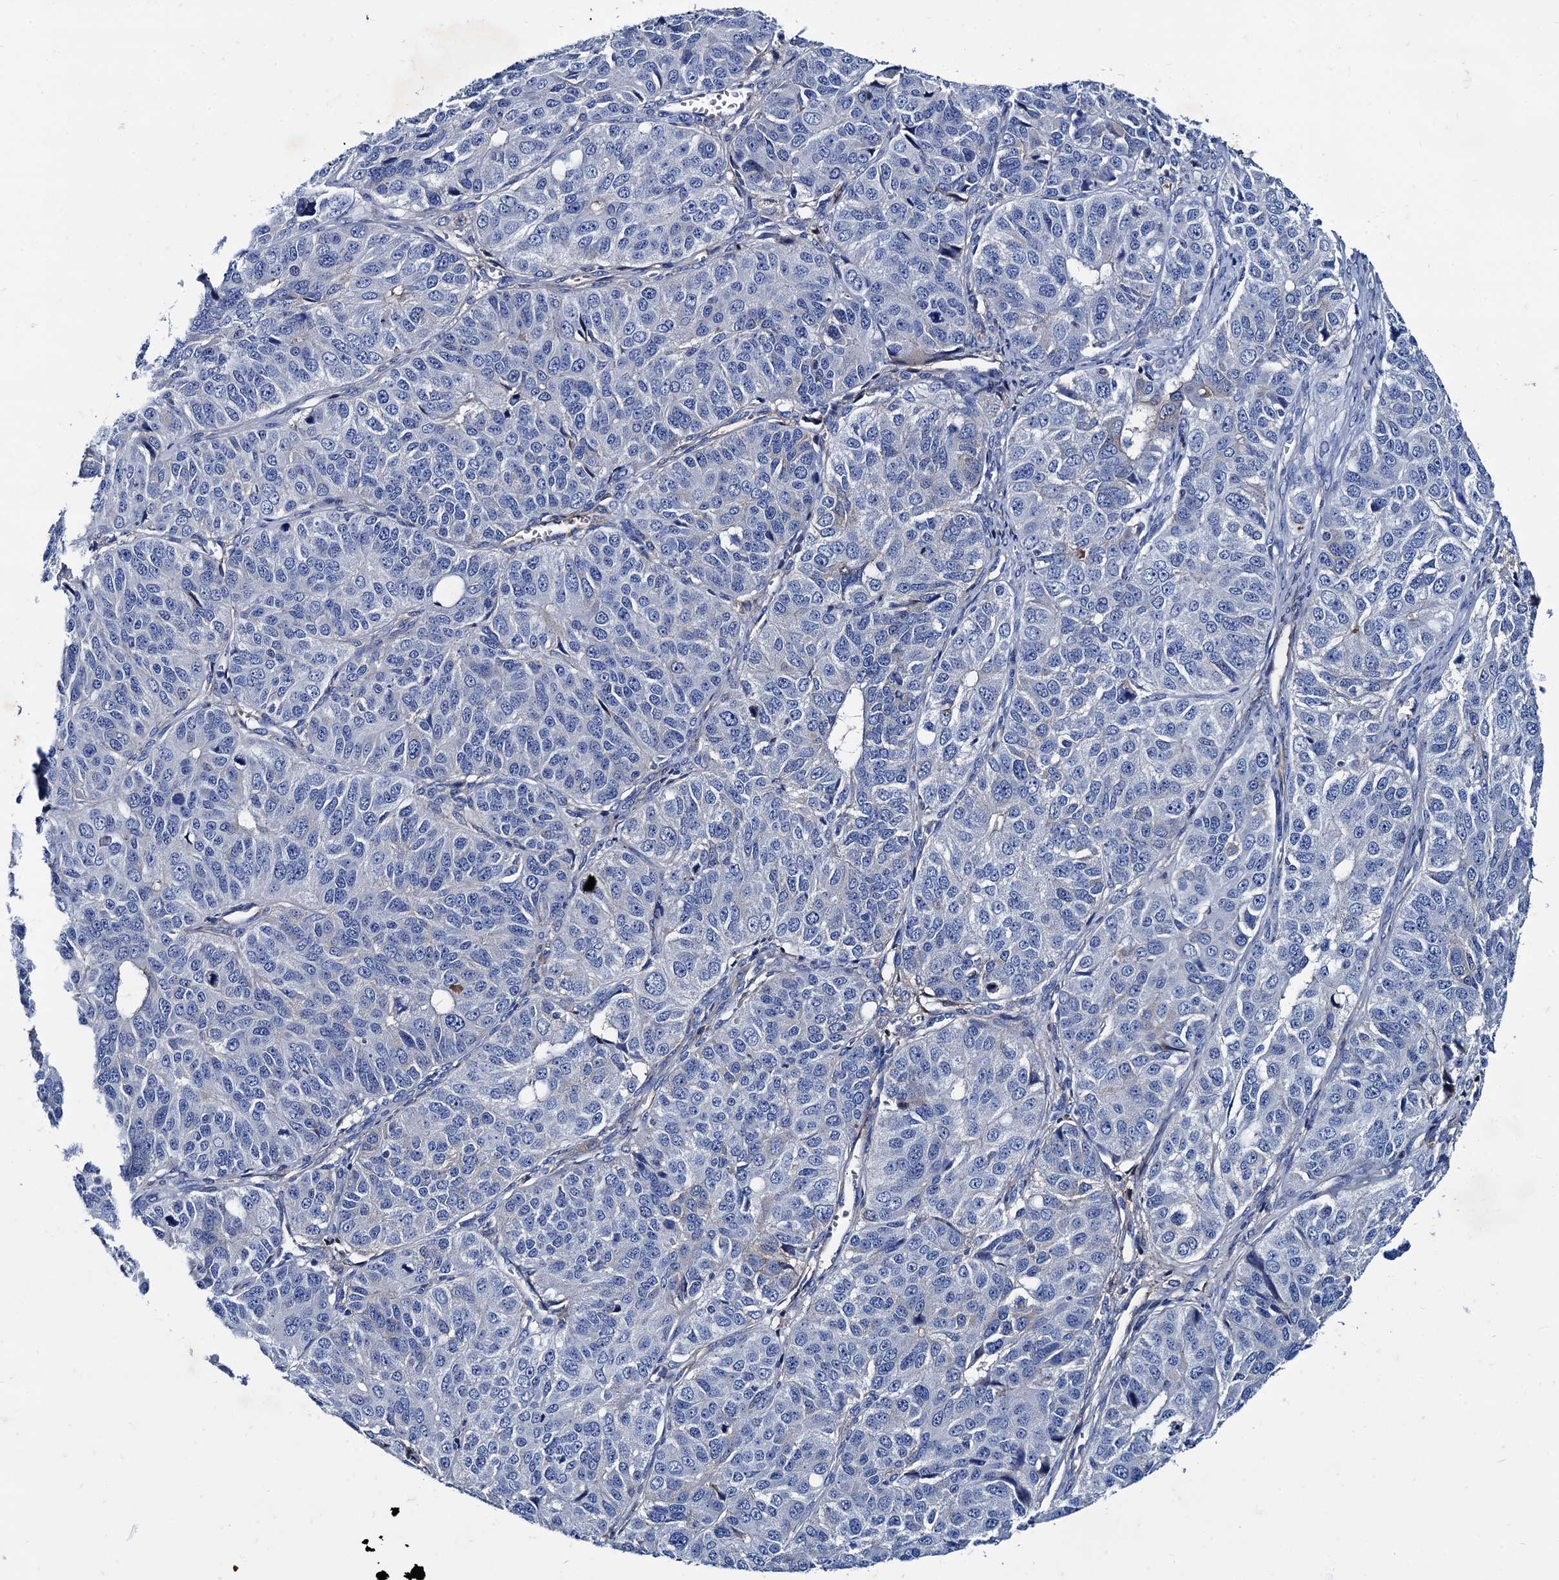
{"staining": {"intensity": "weak", "quantity": "<25%", "location": "cytoplasmic/membranous"}, "tissue": "ovarian cancer", "cell_type": "Tumor cells", "image_type": "cancer", "snomed": [{"axis": "morphology", "description": "Carcinoma, endometroid"}, {"axis": "topography", "description": "Ovary"}], "caption": "High magnification brightfield microscopy of ovarian cancer stained with DAB (brown) and counterstained with hematoxylin (blue): tumor cells show no significant expression.", "gene": "TMEM72", "patient": {"sex": "female", "age": 51}}